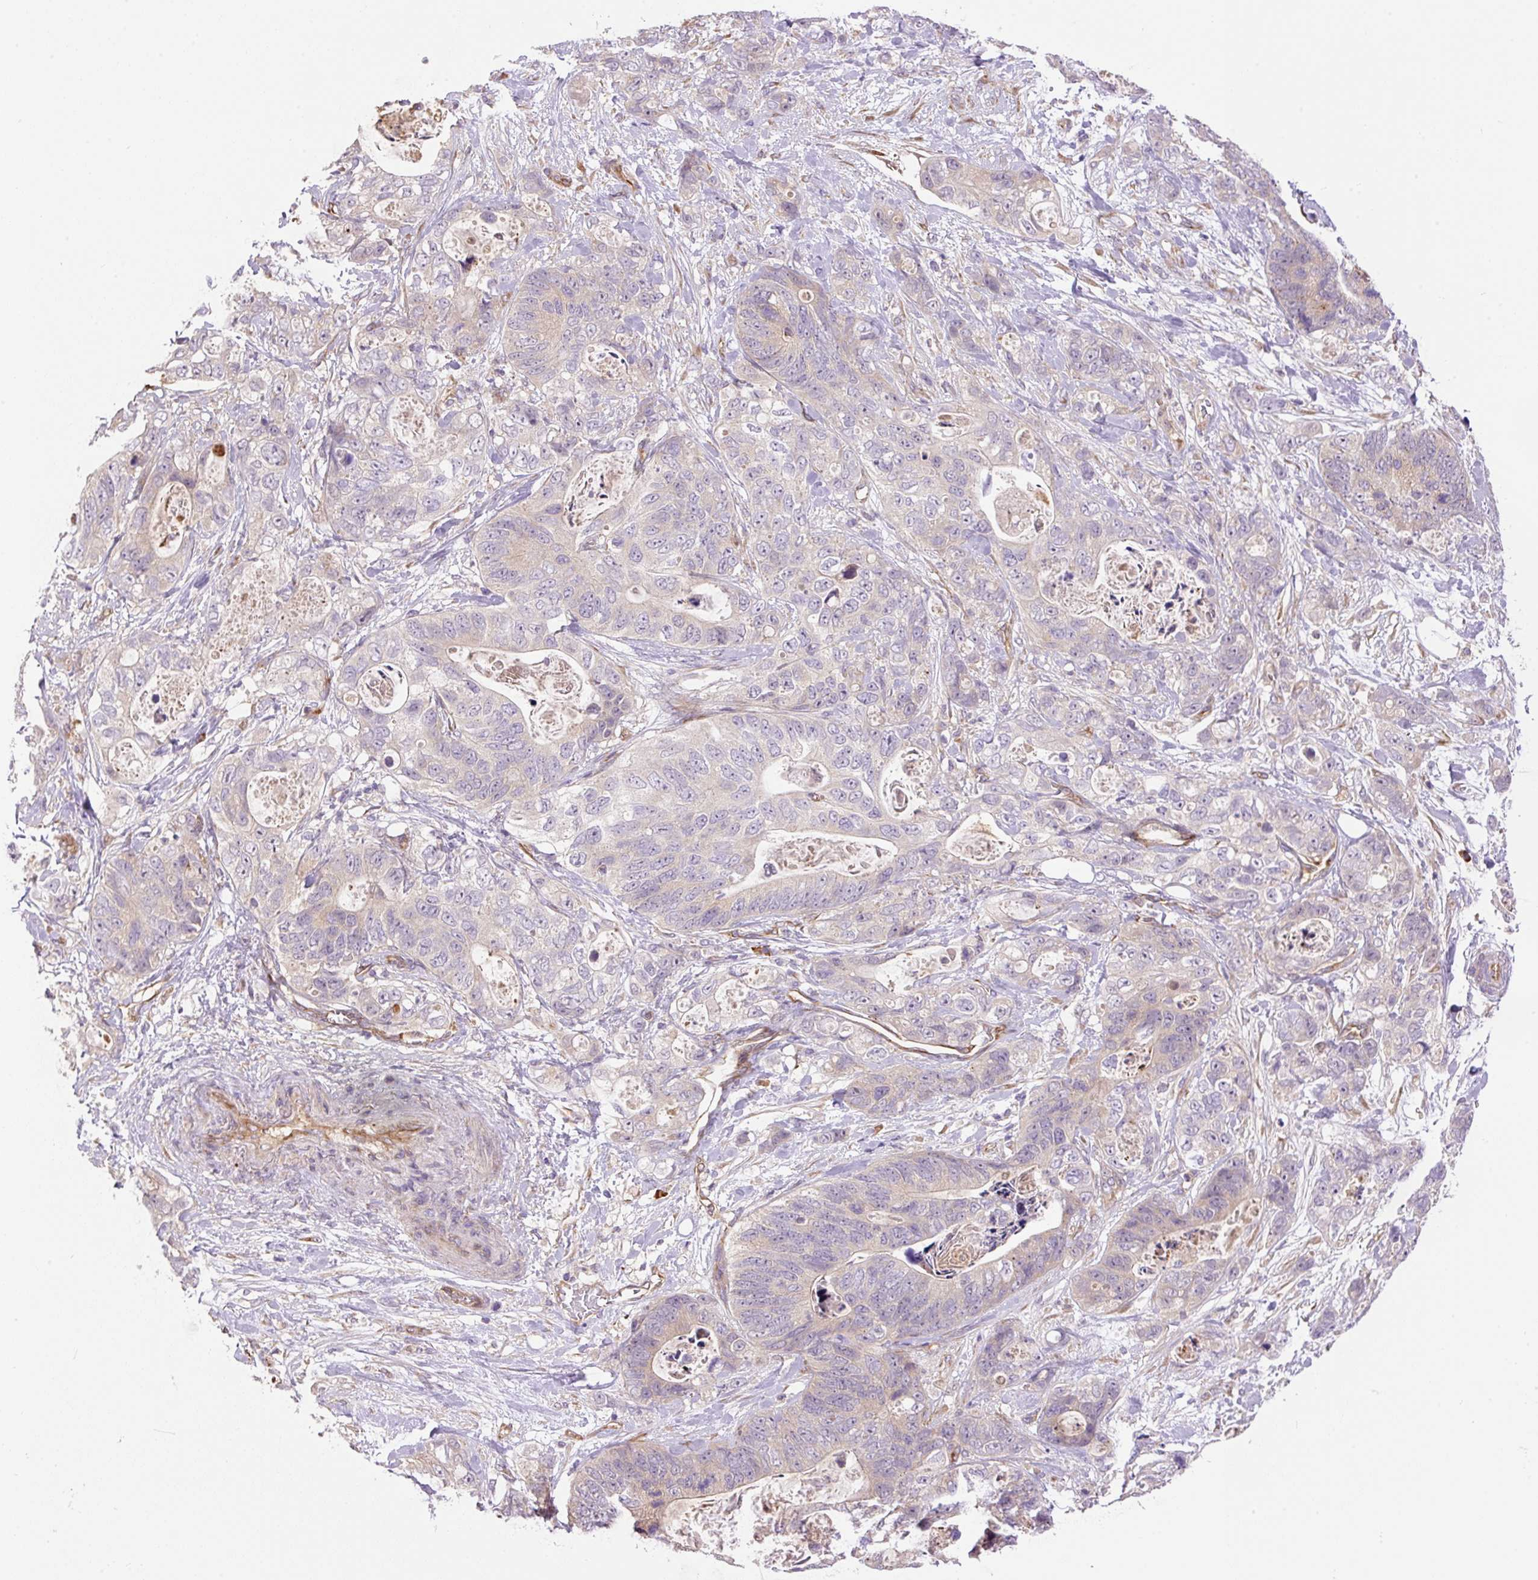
{"staining": {"intensity": "negative", "quantity": "none", "location": "none"}, "tissue": "stomach cancer", "cell_type": "Tumor cells", "image_type": "cancer", "snomed": [{"axis": "morphology", "description": "Normal tissue, NOS"}, {"axis": "morphology", "description": "Adenocarcinoma, NOS"}, {"axis": "topography", "description": "Stomach"}], "caption": "The image displays no staining of tumor cells in adenocarcinoma (stomach).", "gene": "PPME1", "patient": {"sex": "female", "age": 89}}